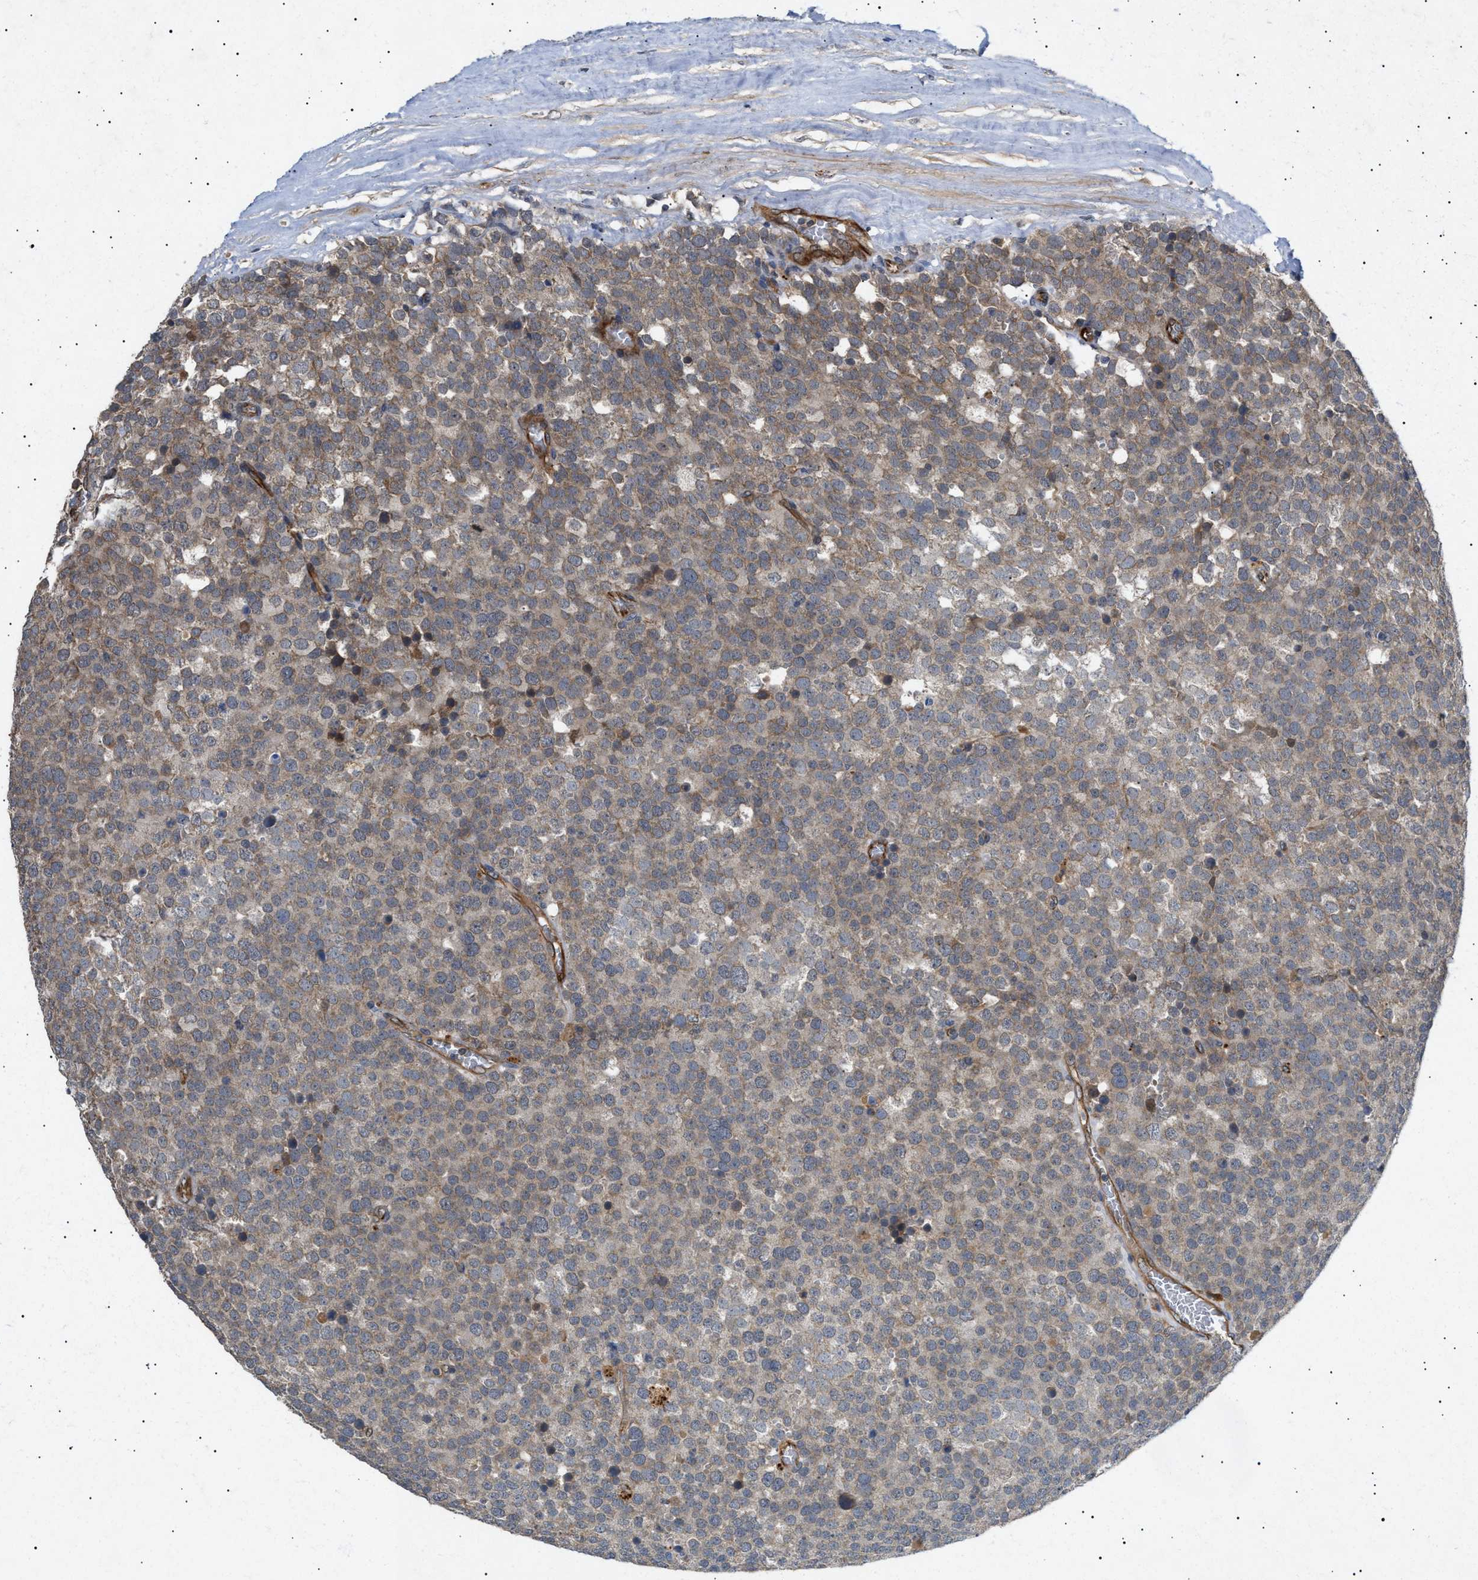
{"staining": {"intensity": "moderate", "quantity": ">75%", "location": "cytoplasmic/membranous"}, "tissue": "testis cancer", "cell_type": "Tumor cells", "image_type": "cancer", "snomed": [{"axis": "morphology", "description": "Normal tissue, NOS"}, {"axis": "morphology", "description": "Seminoma, NOS"}, {"axis": "topography", "description": "Testis"}], "caption": "Moderate cytoplasmic/membranous positivity for a protein is present in approximately >75% of tumor cells of testis seminoma using IHC.", "gene": "SIRT5", "patient": {"sex": "male", "age": 71}}